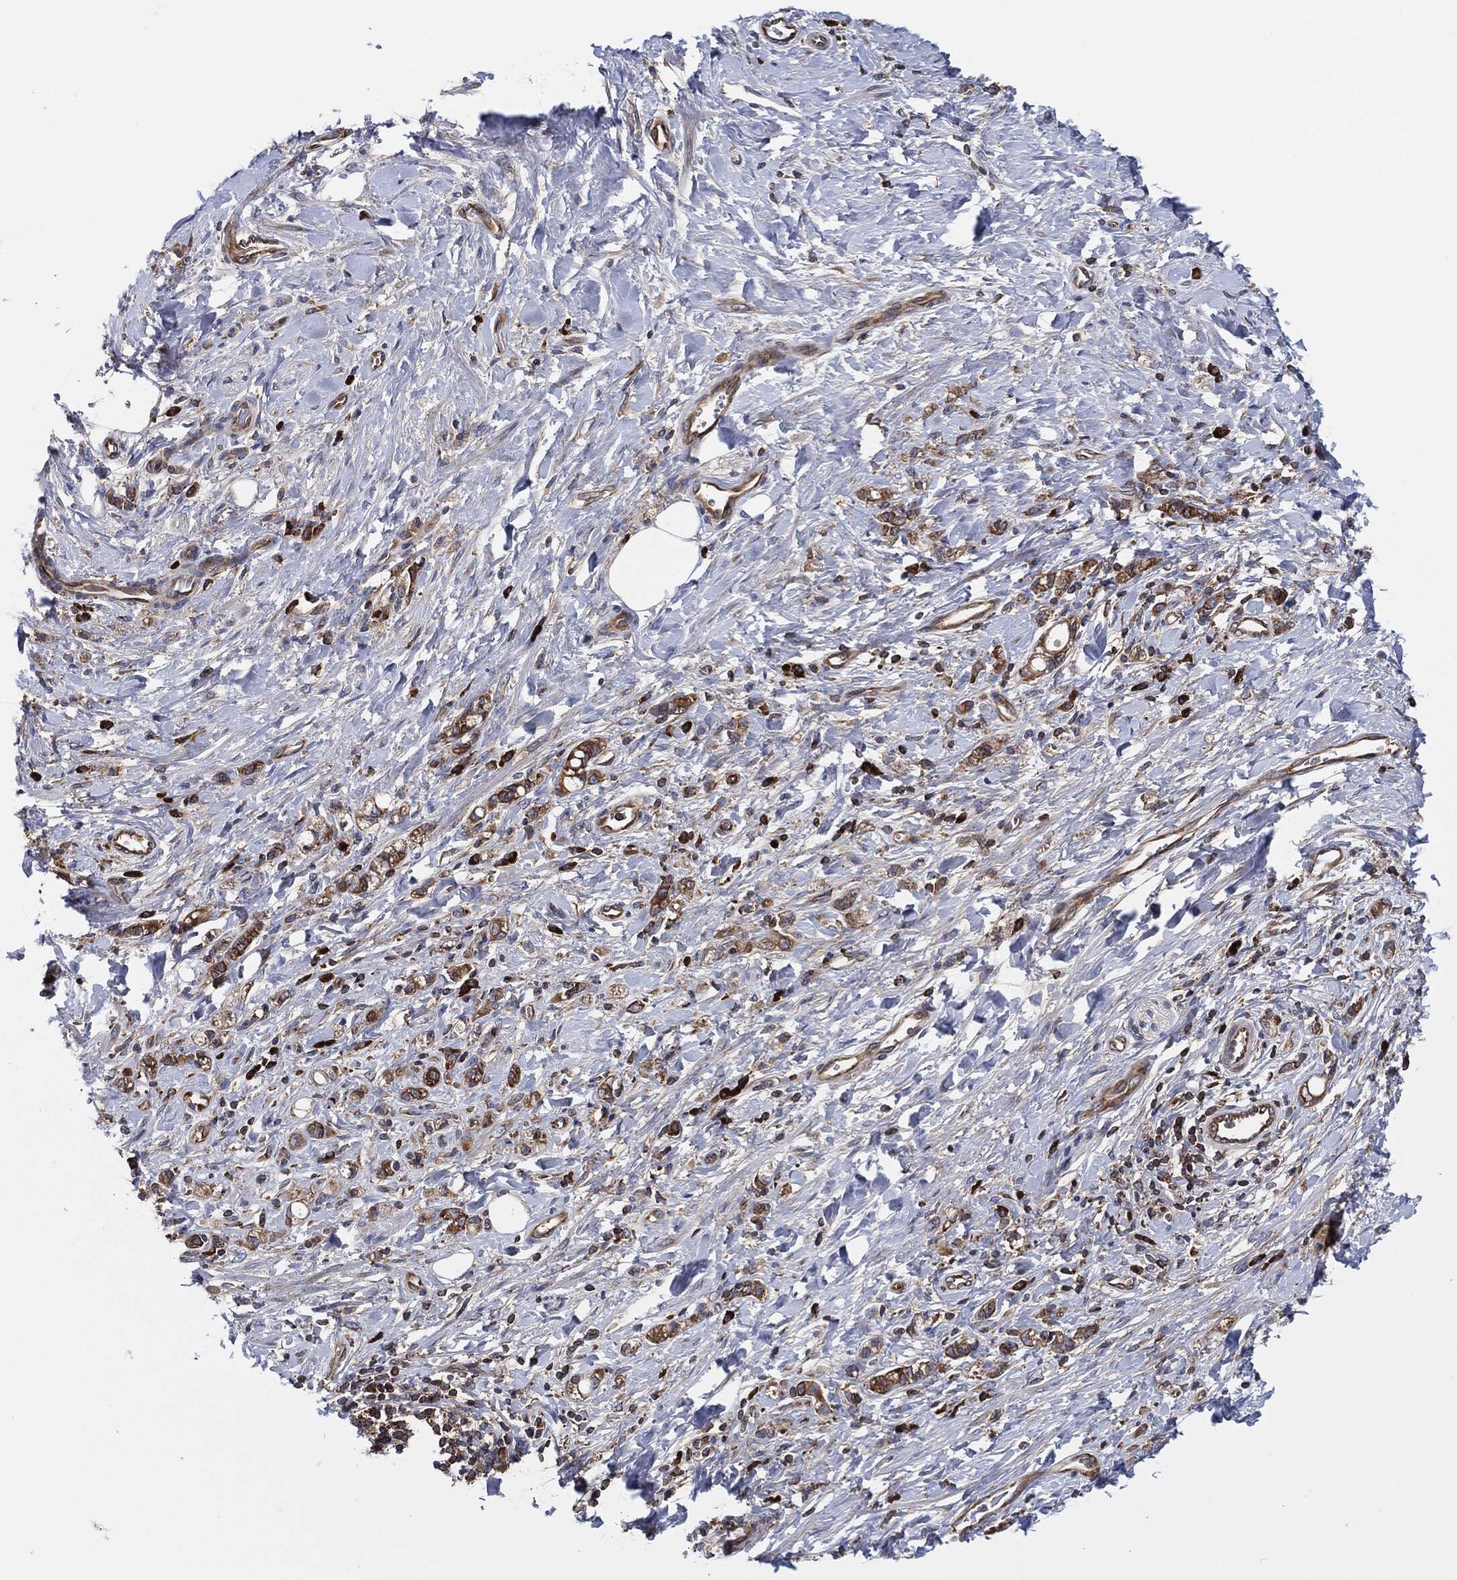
{"staining": {"intensity": "moderate", "quantity": ">75%", "location": "cytoplasmic/membranous"}, "tissue": "stomach cancer", "cell_type": "Tumor cells", "image_type": "cancer", "snomed": [{"axis": "morphology", "description": "Adenocarcinoma, NOS"}, {"axis": "topography", "description": "Stomach"}], "caption": "Stomach cancer was stained to show a protein in brown. There is medium levels of moderate cytoplasmic/membranous positivity in approximately >75% of tumor cells.", "gene": "EIF2S2", "patient": {"sex": "male", "age": 77}}